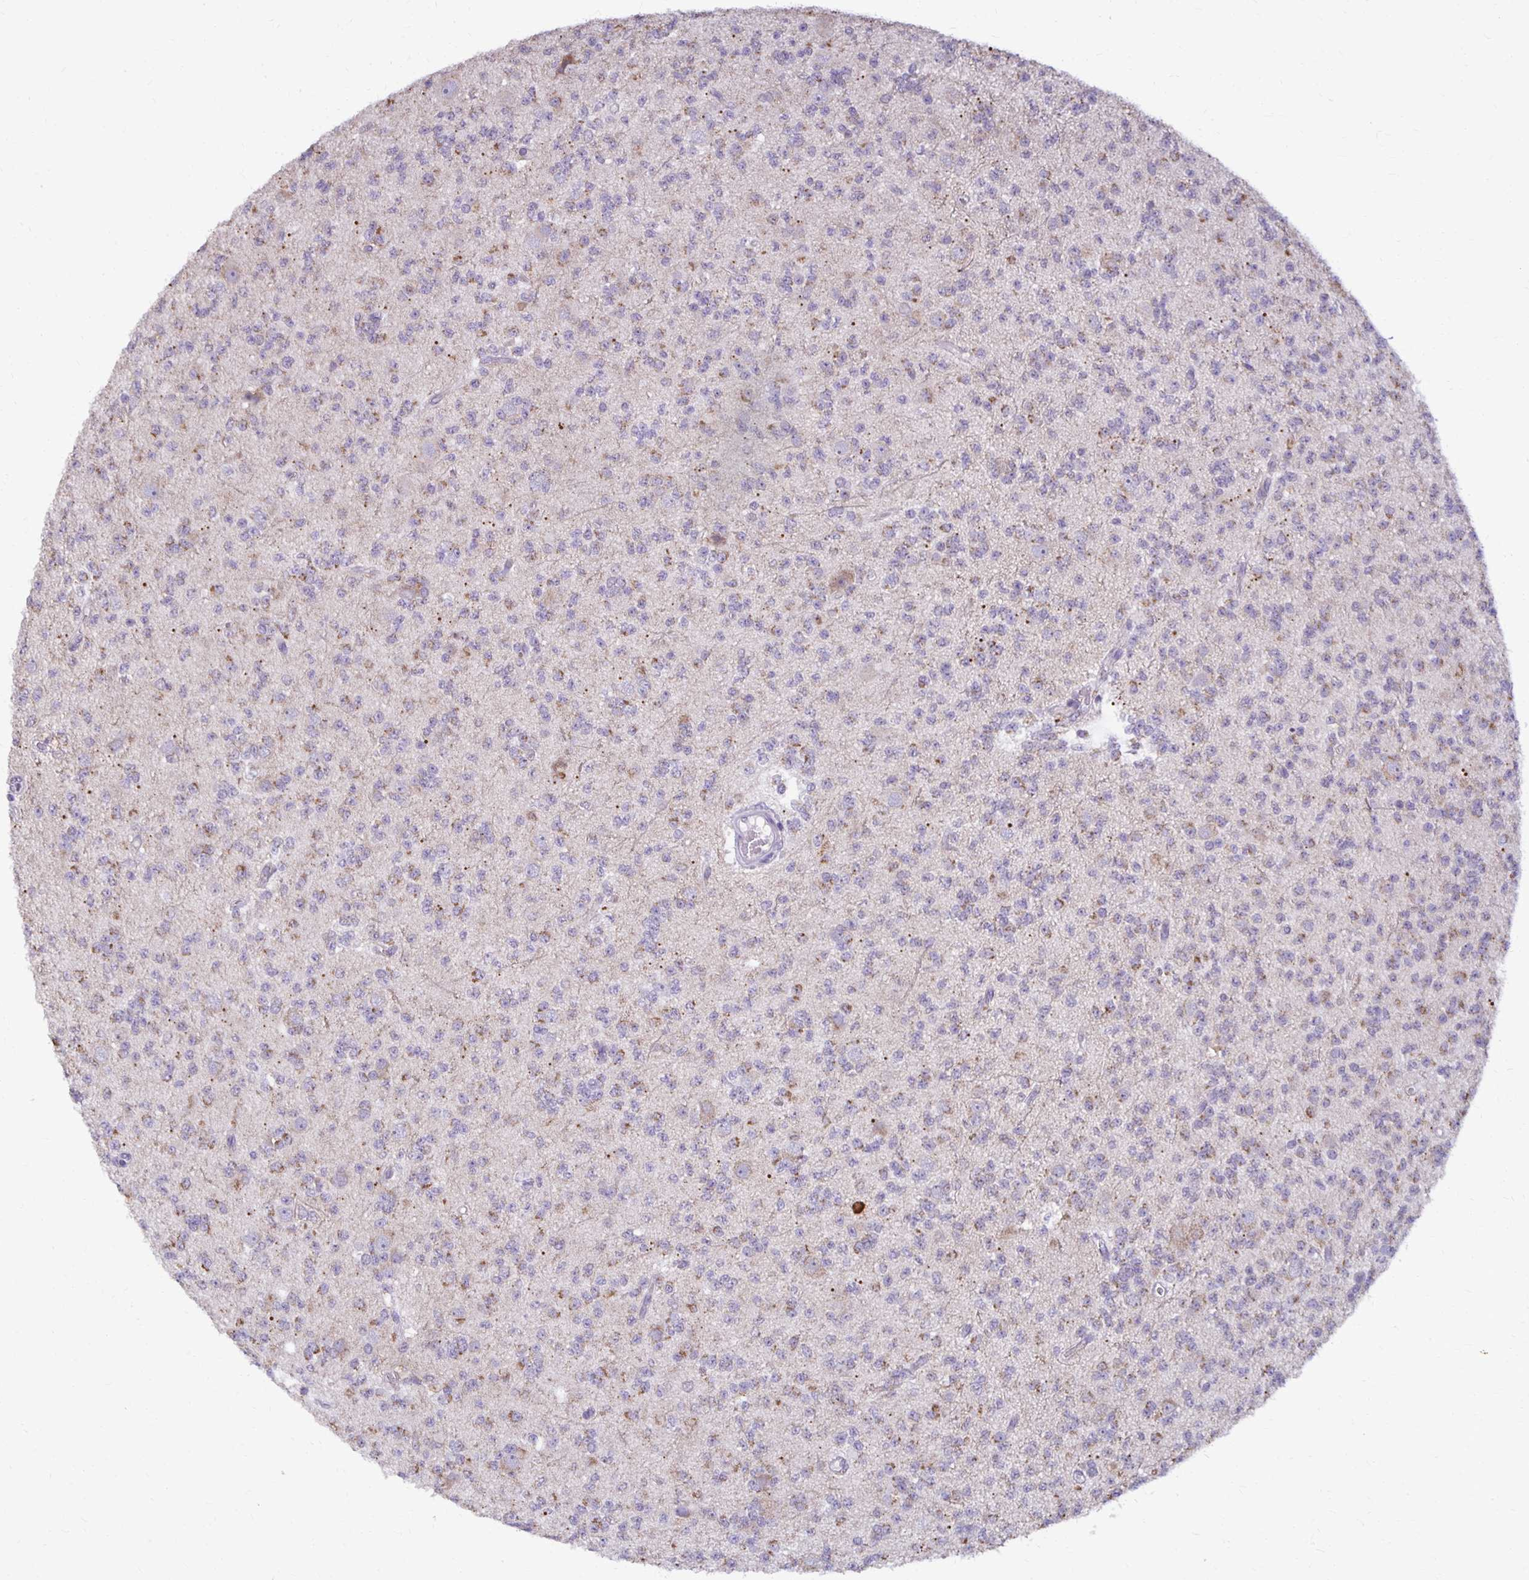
{"staining": {"intensity": "moderate", "quantity": "<25%", "location": "cytoplasmic/membranous"}, "tissue": "glioma", "cell_type": "Tumor cells", "image_type": "cancer", "snomed": [{"axis": "morphology", "description": "Glioma, malignant, High grade"}, {"axis": "topography", "description": "Brain"}], "caption": "Human glioma stained with a brown dye displays moderate cytoplasmic/membranous positive positivity in about <25% of tumor cells.", "gene": "IER3", "patient": {"sex": "male", "age": 36}}